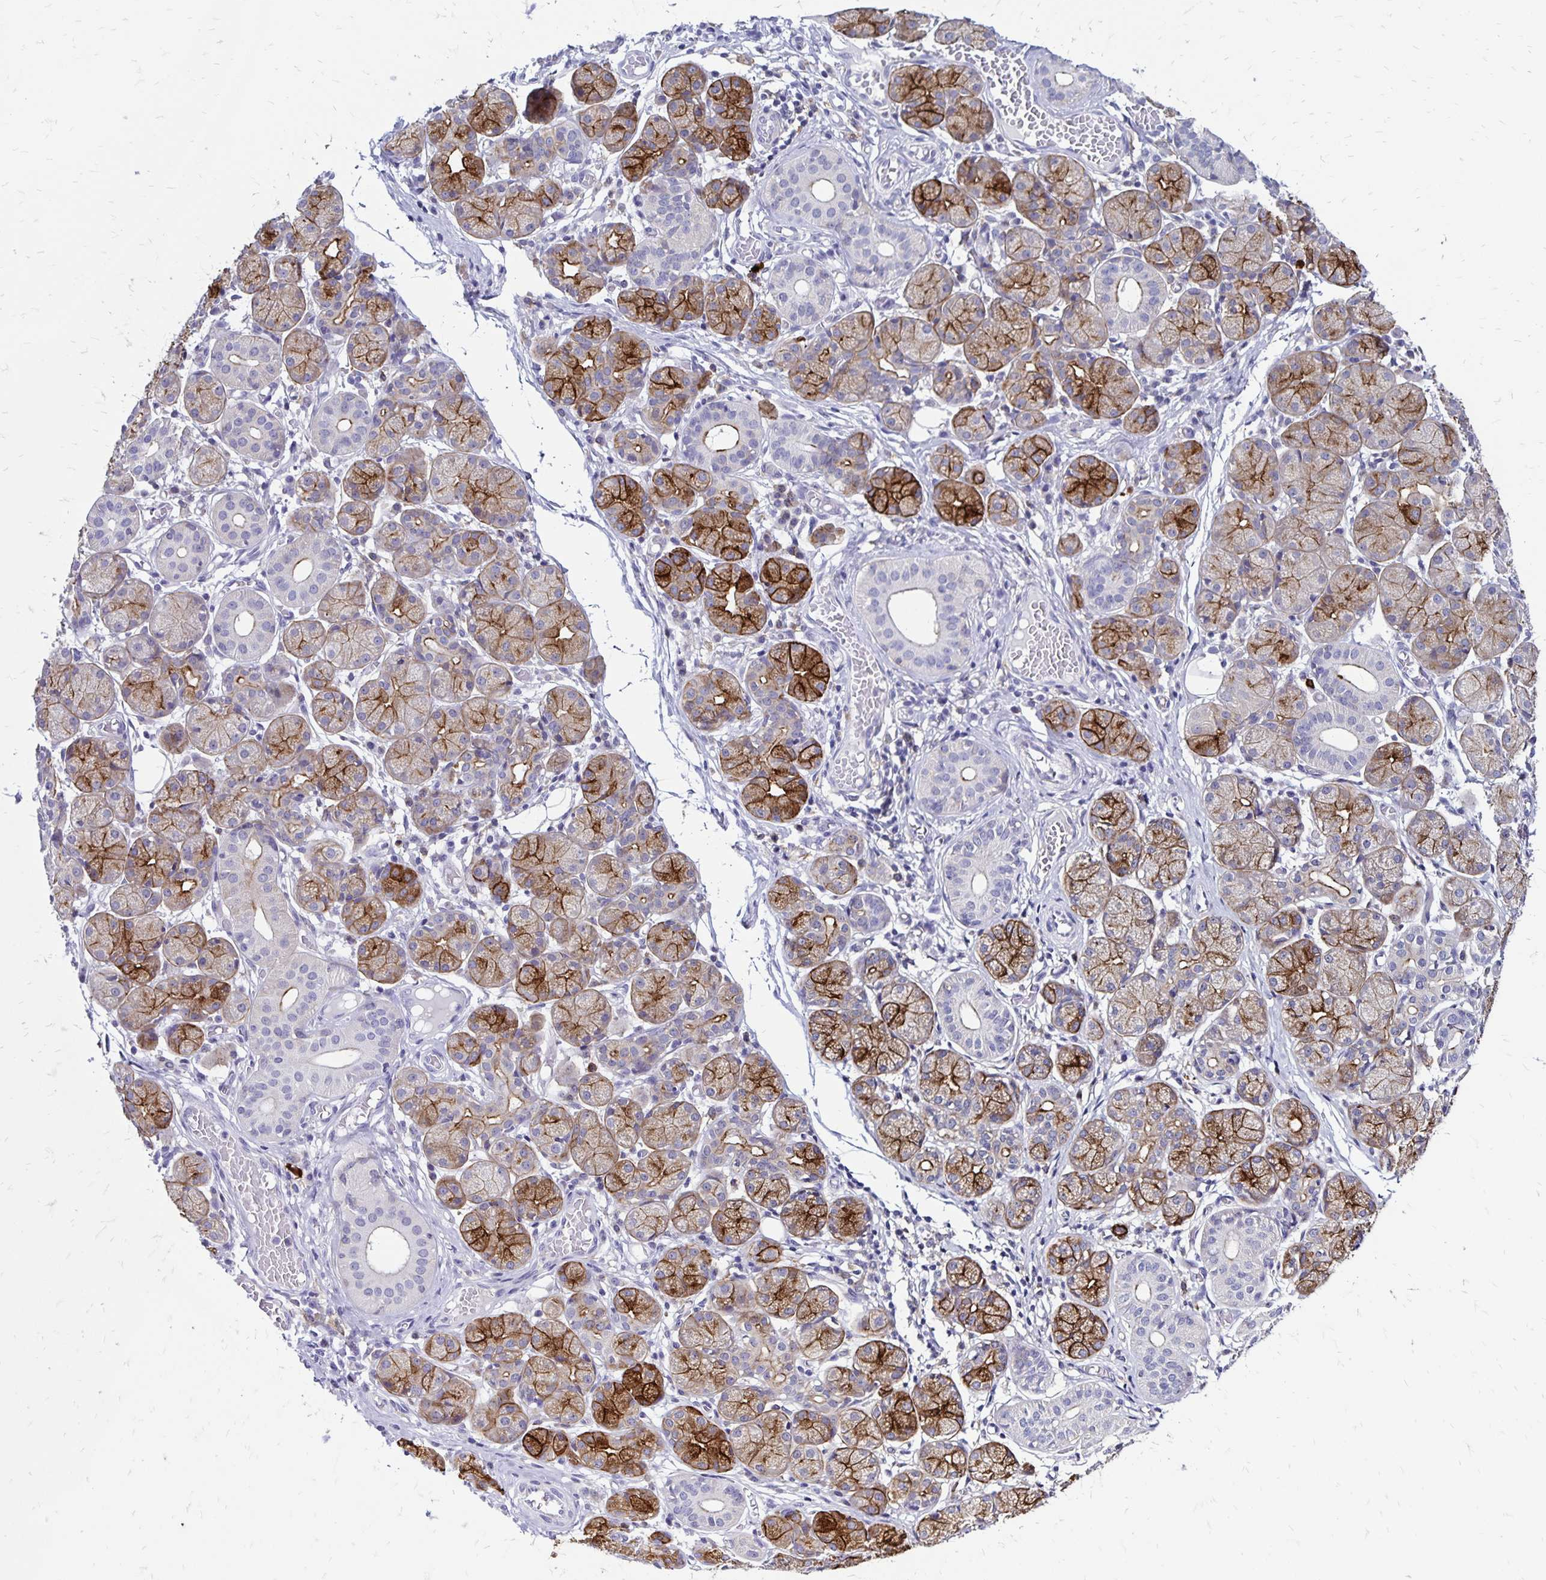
{"staining": {"intensity": "moderate", "quantity": "25%-75%", "location": "cytoplasmic/membranous"}, "tissue": "salivary gland", "cell_type": "Glandular cells", "image_type": "normal", "snomed": [{"axis": "morphology", "description": "Normal tissue, NOS"}, {"axis": "topography", "description": "Salivary gland"}], "caption": "Immunohistochemistry (IHC) histopathology image of normal salivary gland: salivary gland stained using immunohistochemistry displays medium levels of moderate protein expression localized specifically in the cytoplasmic/membranous of glandular cells, appearing as a cytoplasmic/membranous brown color.", "gene": "TNS3", "patient": {"sex": "female", "age": 24}}